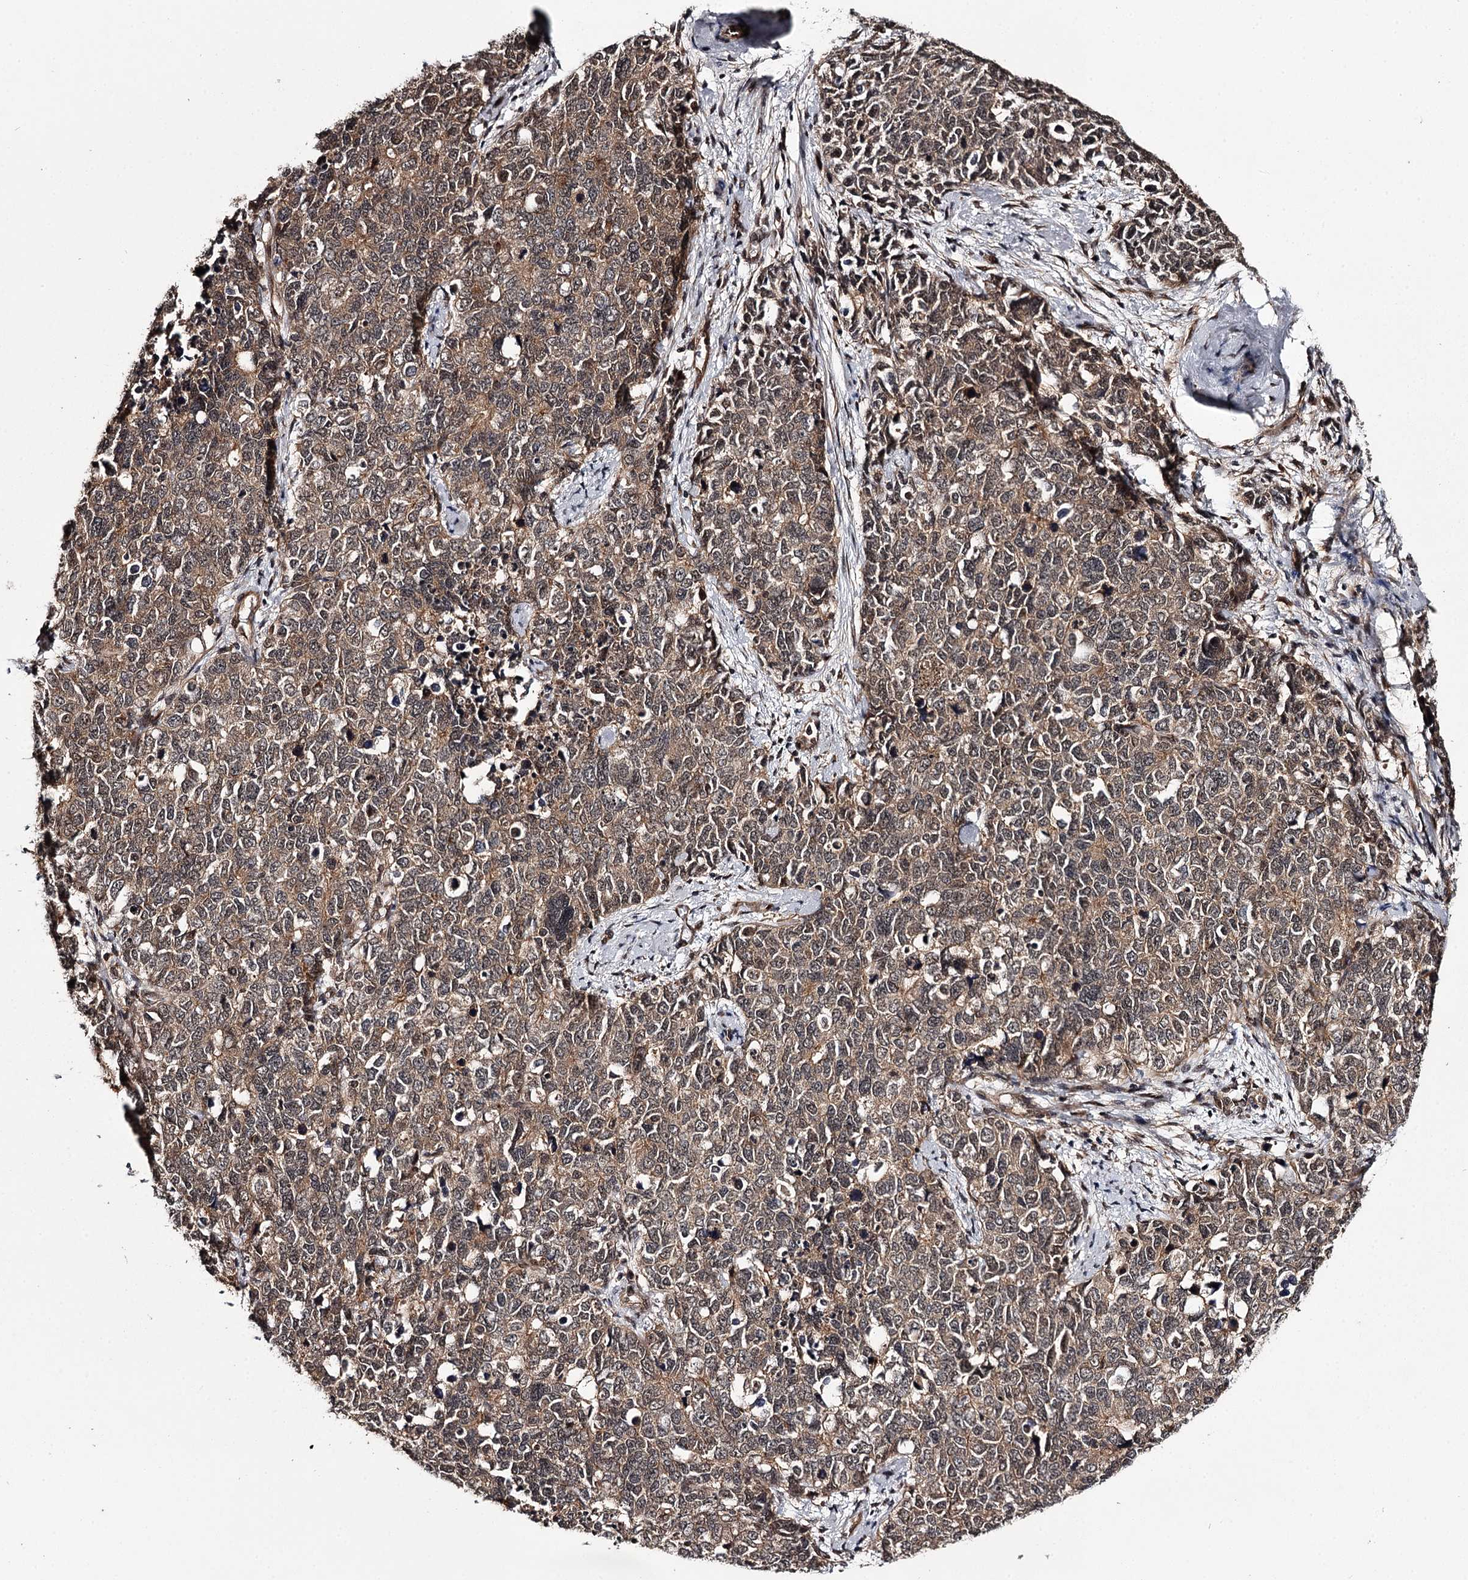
{"staining": {"intensity": "moderate", "quantity": "25%-75%", "location": "cytoplasmic/membranous"}, "tissue": "cervical cancer", "cell_type": "Tumor cells", "image_type": "cancer", "snomed": [{"axis": "morphology", "description": "Squamous cell carcinoma, NOS"}, {"axis": "topography", "description": "Cervix"}], "caption": "DAB (3,3'-diaminobenzidine) immunohistochemical staining of human squamous cell carcinoma (cervical) shows moderate cytoplasmic/membranous protein staining in approximately 25%-75% of tumor cells. (Brightfield microscopy of DAB IHC at high magnification).", "gene": "MAML3", "patient": {"sex": "female", "age": 63}}